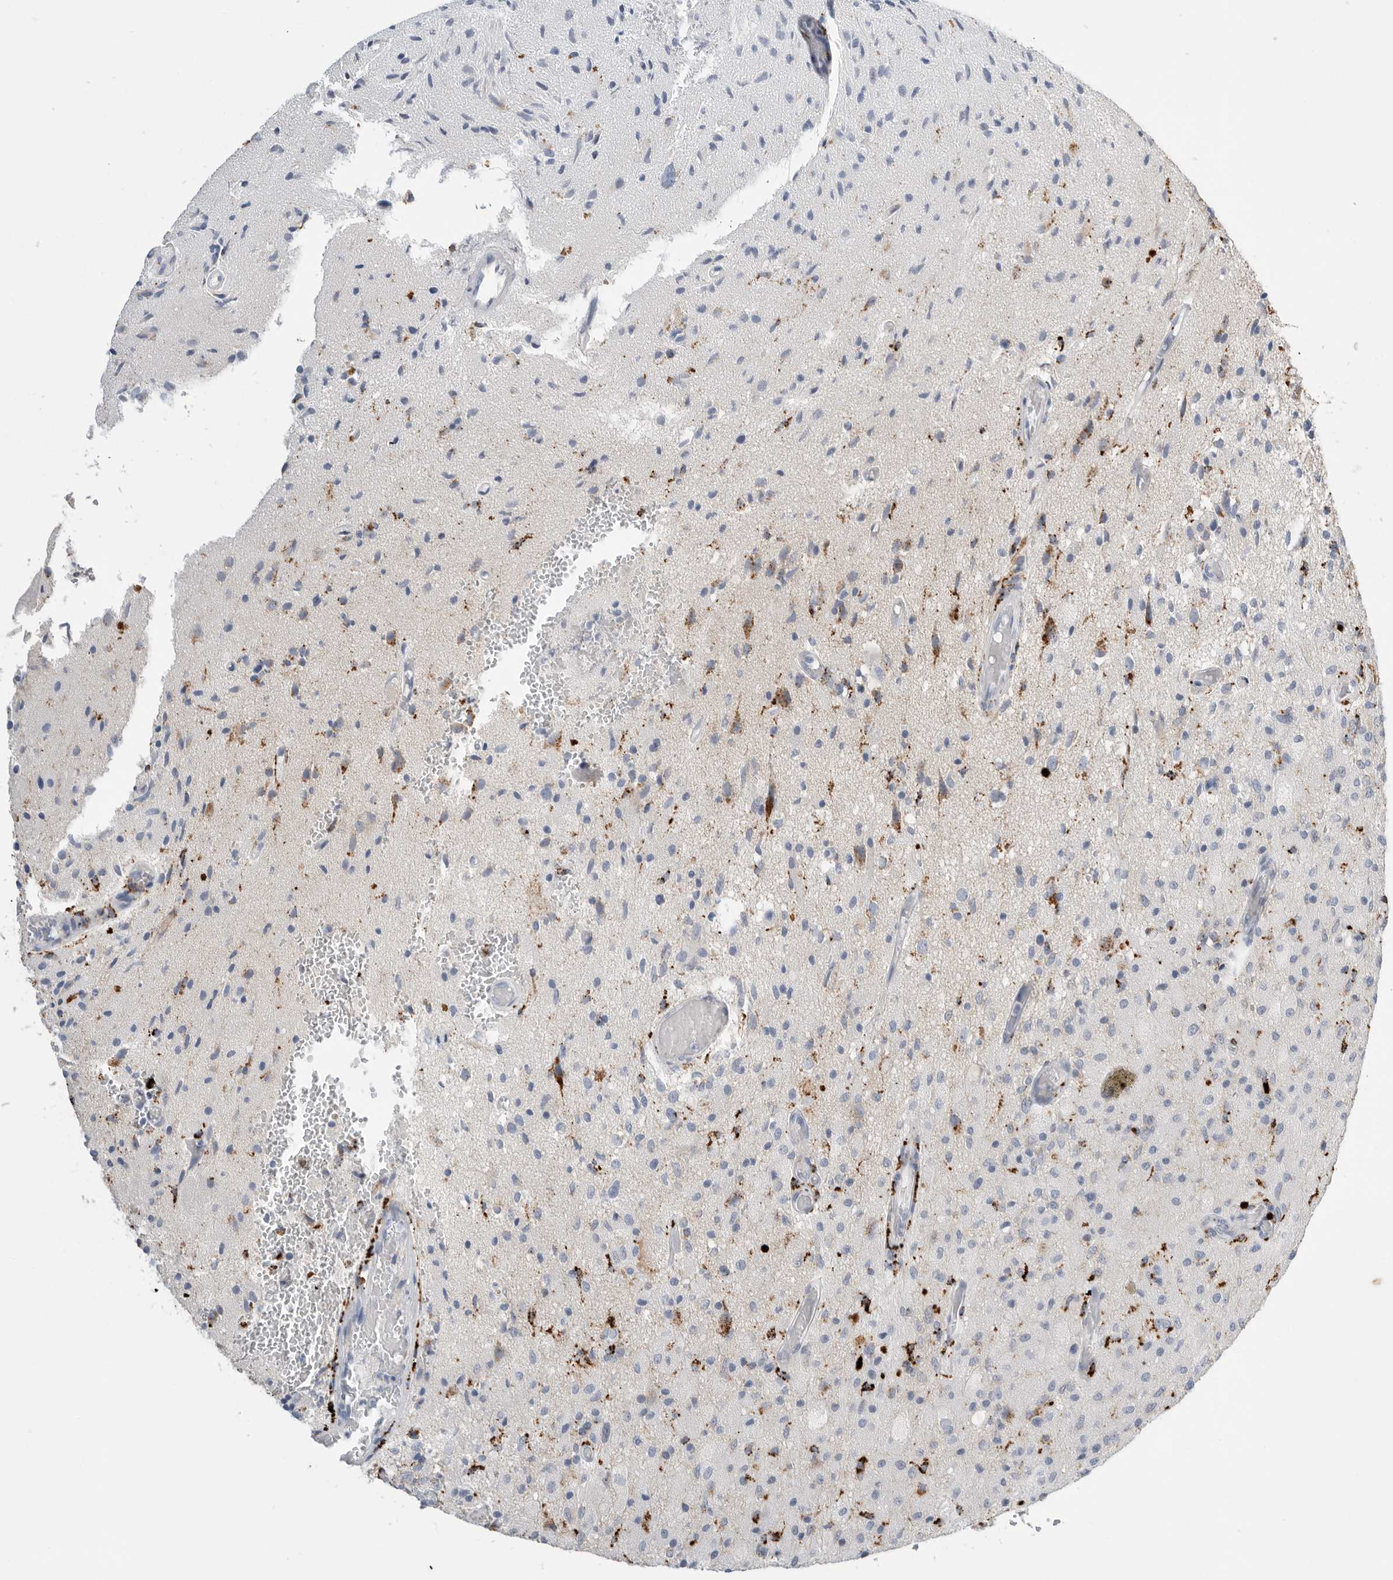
{"staining": {"intensity": "moderate", "quantity": "<25%", "location": "cytoplasmic/membranous"}, "tissue": "glioma", "cell_type": "Tumor cells", "image_type": "cancer", "snomed": [{"axis": "morphology", "description": "Normal tissue, NOS"}, {"axis": "morphology", "description": "Glioma, malignant, High grade"}, {"axis": "topography", "description": "Cerebral cortex"}], "caption": "DAB immunohistochemical staining of human malignant glioma (high-grade) displays moderate cytoplasmic/membranous protein positivity in approximately <25% of tumor cells. Nuclei are stained in blue.", "gene": "GGH", "patient": {"sex": "male", "age": 77}}